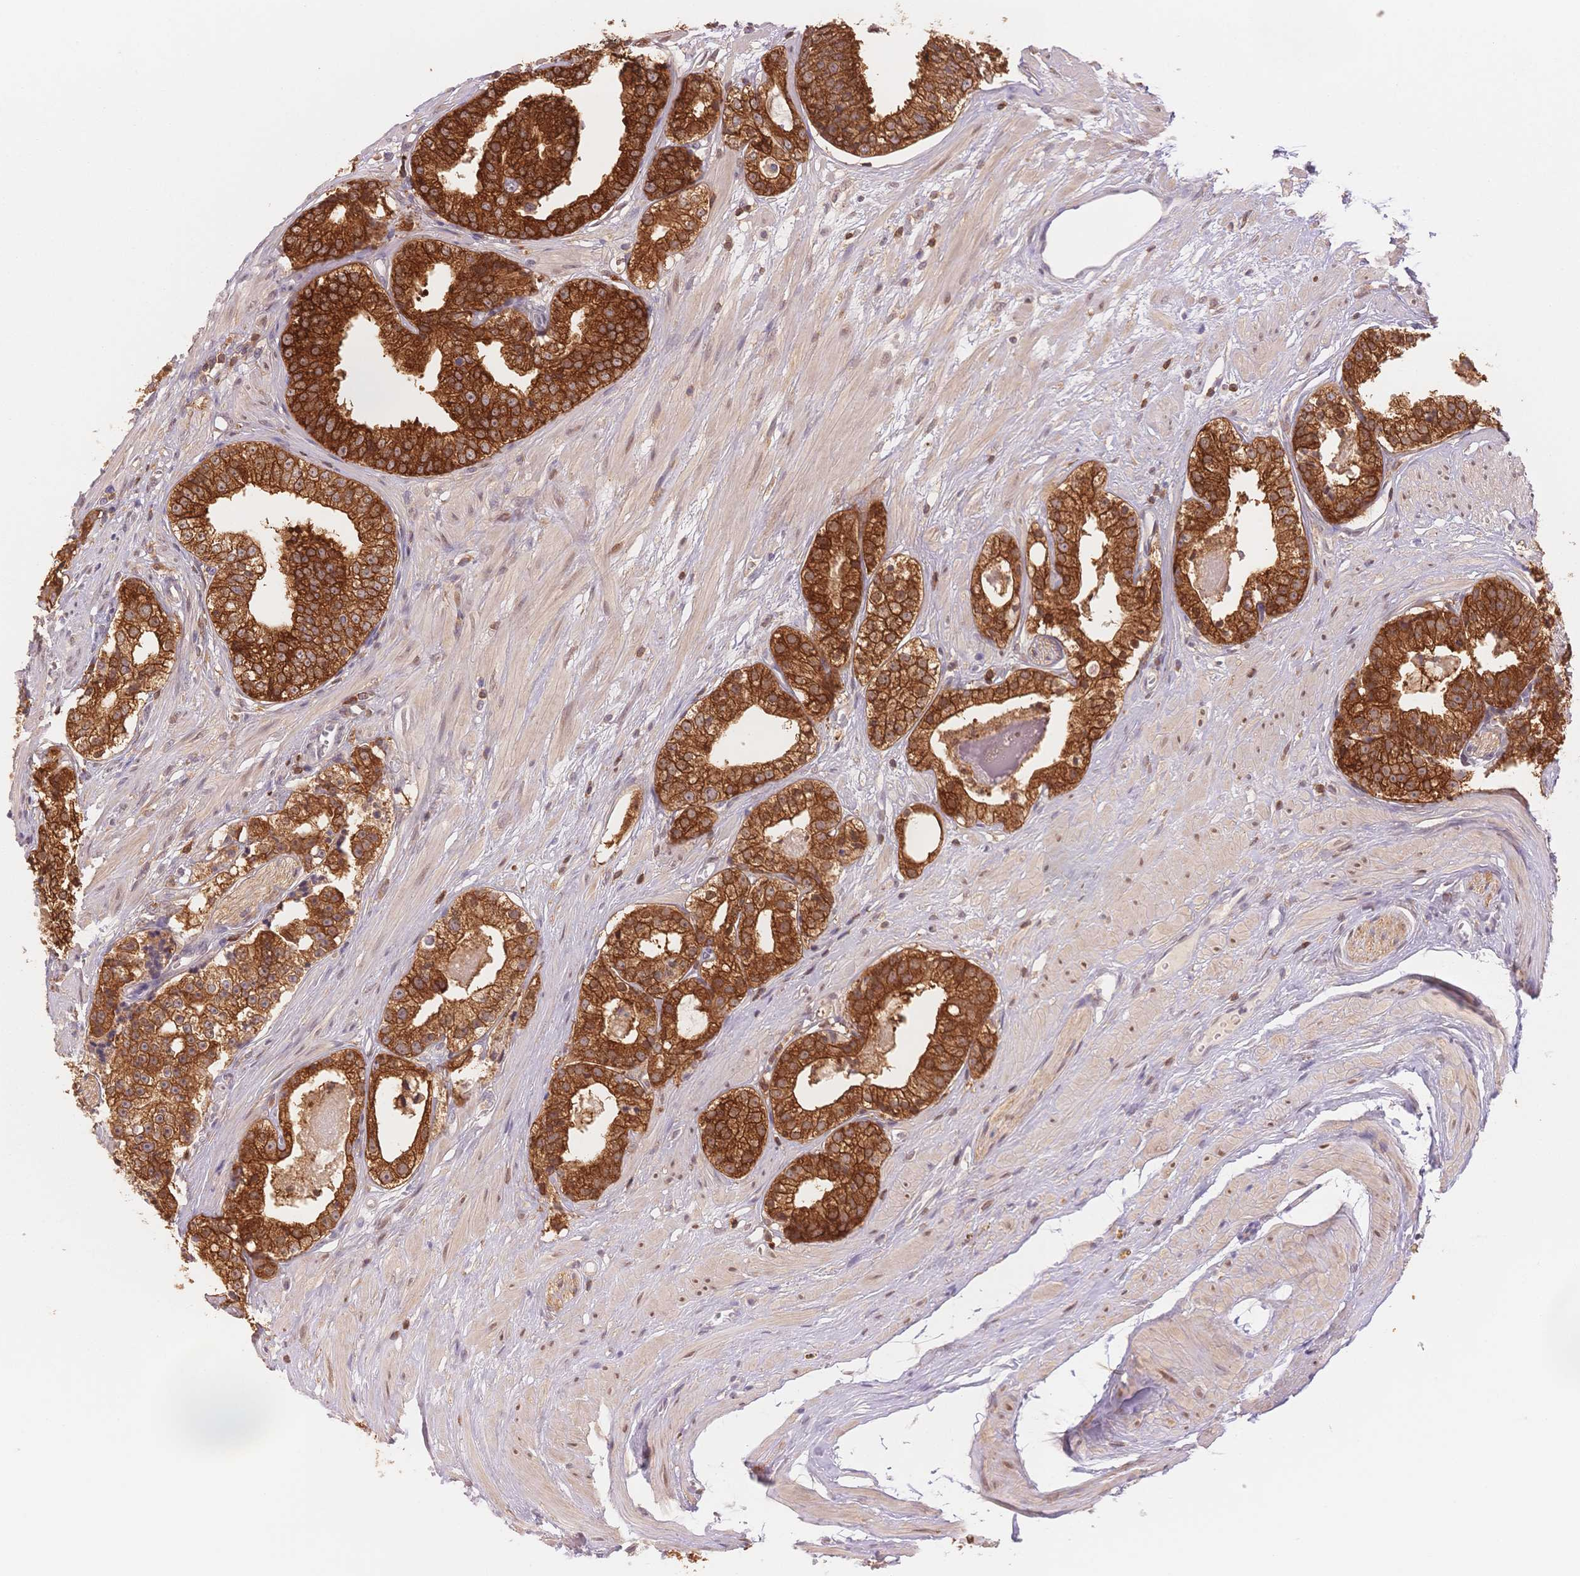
{"staining": {"intensity": "strong", "quantity": ">75%", "location": "cytoplasmic/membranous"}, "tissue": "prostate cancer", "cell_type": "Tumor cells", "image_type": "cancer", "snomed": [{"axis": "morphology", "description": "Adenocarcinoma, Low grade"}, {"axis": "topography", "description": "Prostate"}], "caption": "A histopathology image of prostate cancer (low-grade adenocarcinoma) stained for a protein exhibits strong cytoplasmic/membranous brown staining in tumor cells. (Brightfield microscopy of DAB IHC at high magnification).", "gene": "STK39", "patient": {"sex": "male", "age": 60}}